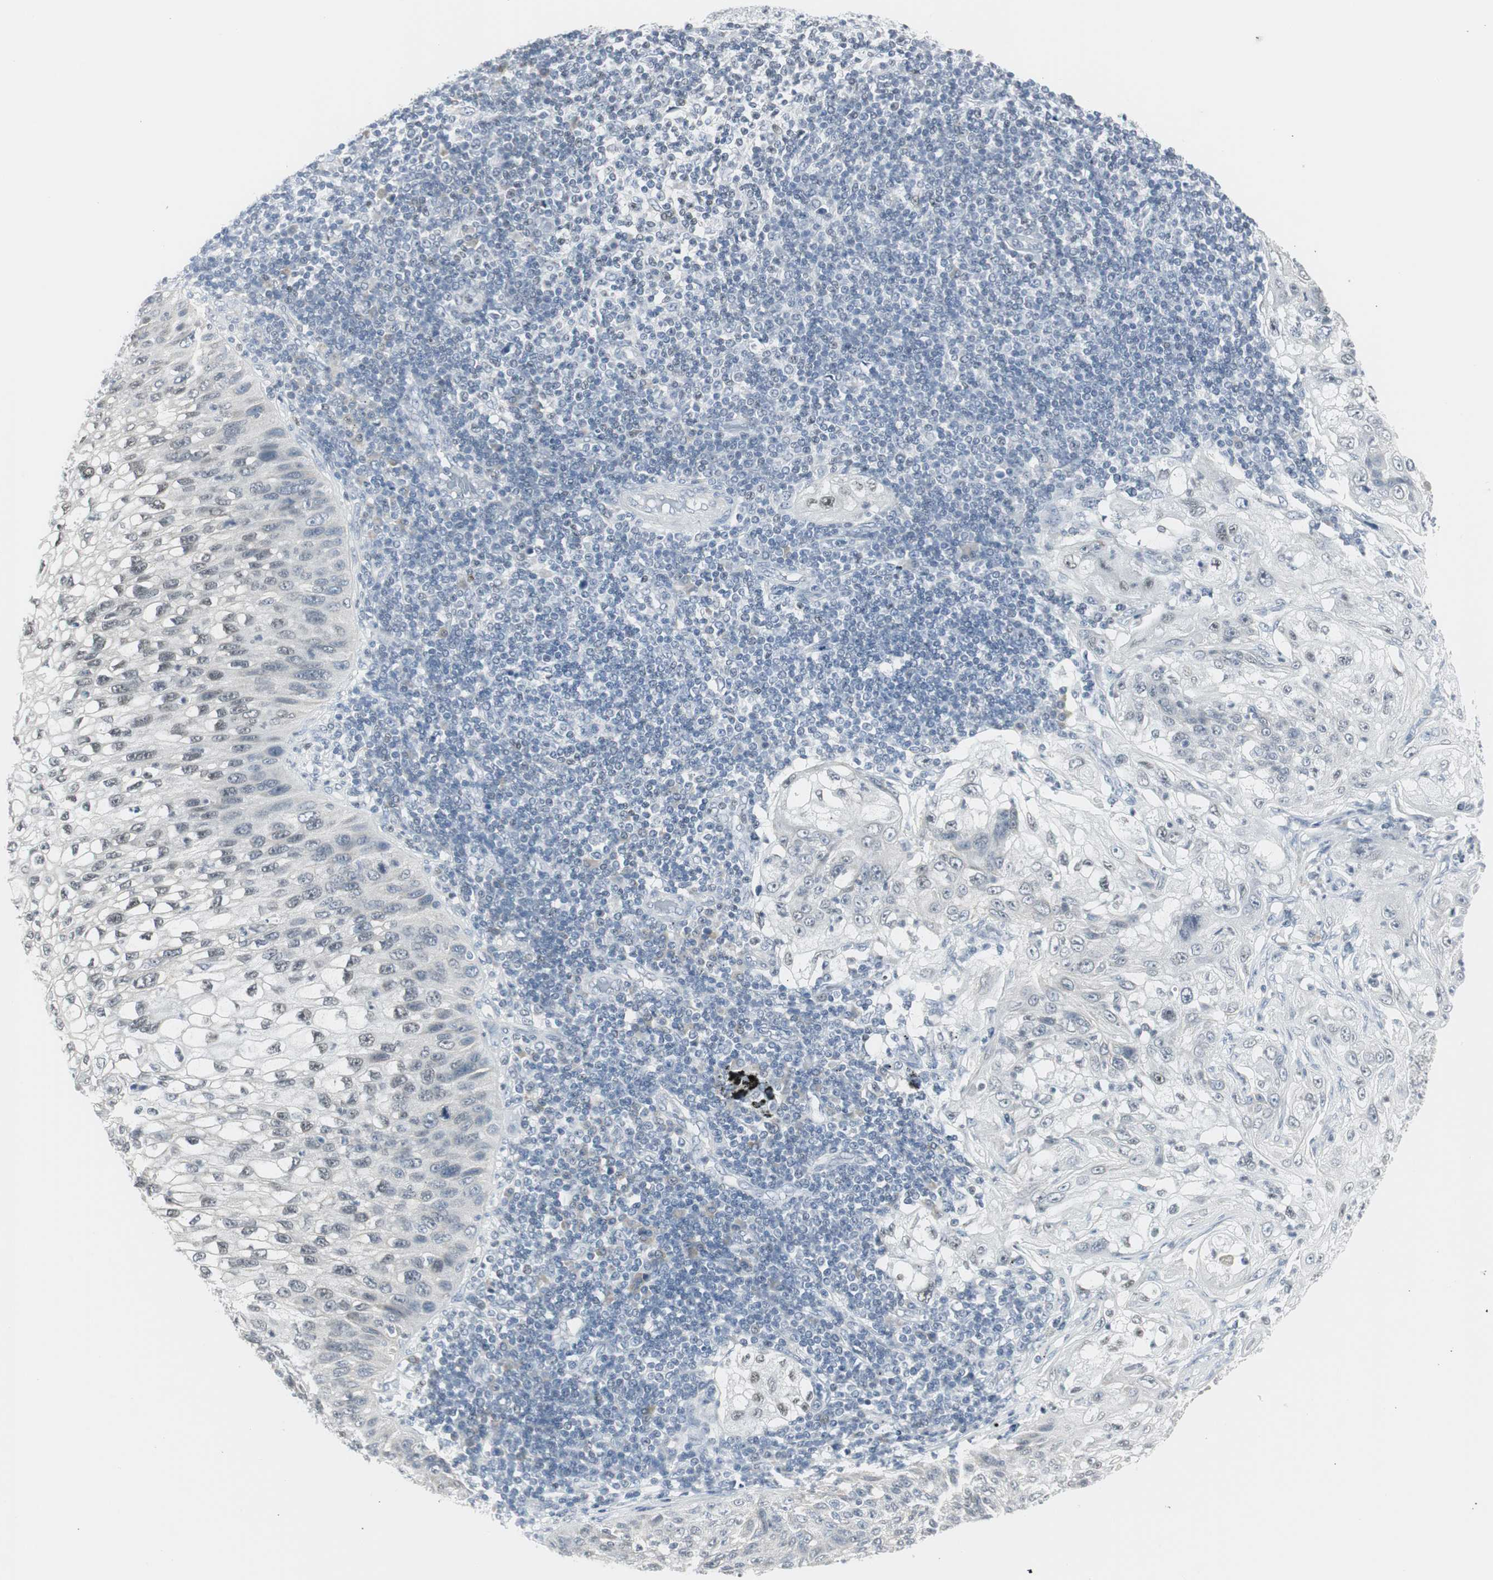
{"staining": {"intensity": "weak", "quantity": "<25%", "location": "nuclear"}, "tissue": "lung cancer", "cell_type": "Tumor cells", "image_type": "cancer", "snomed": [{"axis": "morphology", "description": "Inflammation, NOS"}, {"axis": "morphology", "description": "Squamous cell carcinoma, NOS"}, {"axis": "topography", "description": "Lymph node"}, {"axis": "topography", "description": "Soft tissue"}, {"axis": "topography", "description": "Lung"}], "caption": "Human lung cancer (squamous cell carcinoma) stained for a protein using immunohistochemistry (IHC) displays no positivity in tumor cells.", "gene": "ZBTB7B", "patient": {"sex": "male", "age": 66}}